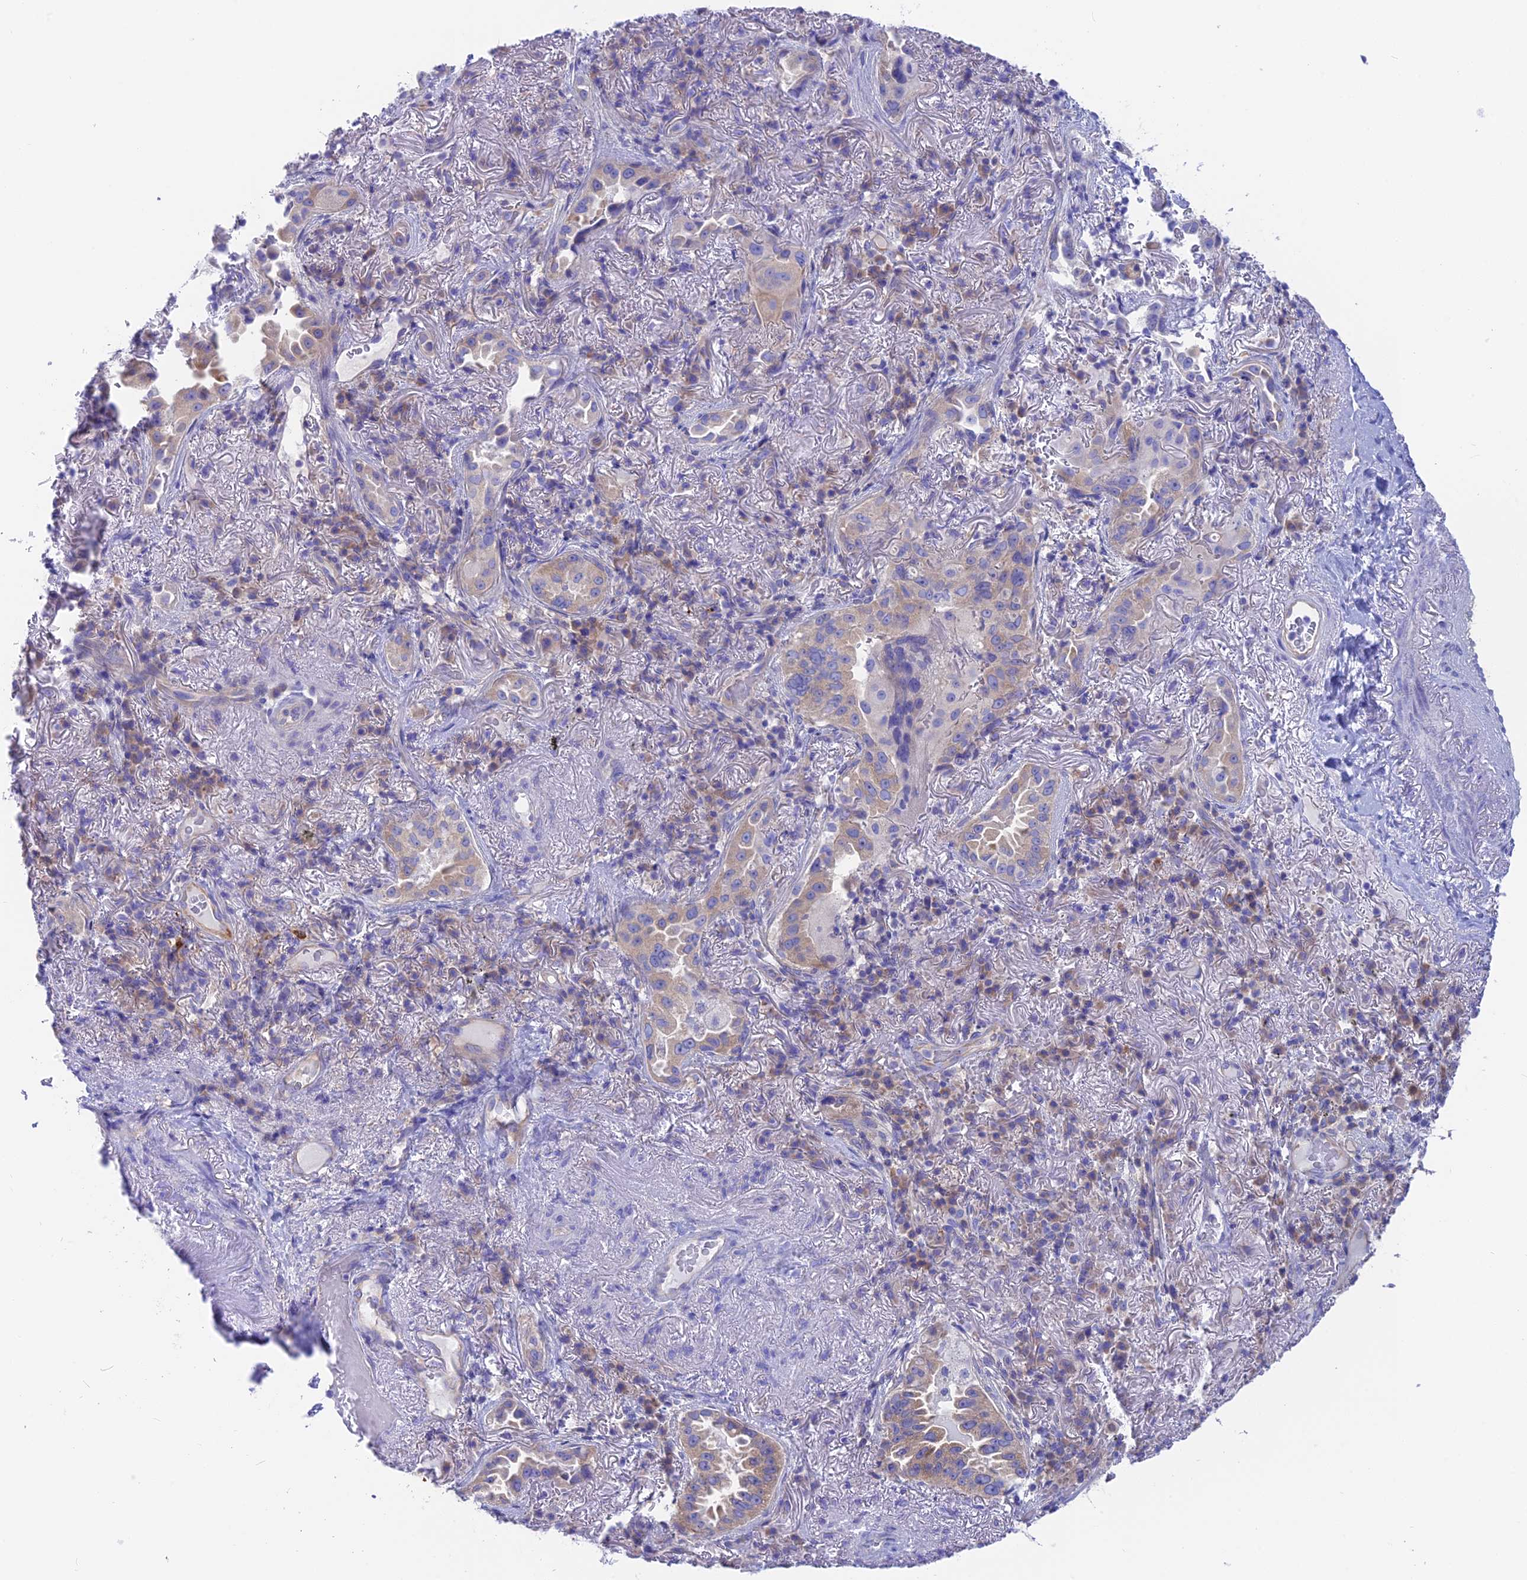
{"staining": {"intensity": "weak", "quantity": "25%-75%", "location": "cytoplasmic/membranous"}, "tissue": "lung cancer", "cell_type": "Tumor cells", "image_type": "cancer", "snomed": [{"axis": "morphology", "description": "Adenocarcinoma, NOS"}, {"axis": "topography", "description": "Lung"}], "caption": "Immunohistochemical staining of lung adenocarcinoma shows low levels of weak cytoplasmic/membranous expression in approximately 25%-75% of tumor cells. The staining was performed using DAB (3,3'-diaminobenzidine), with brown indicating positive protein expression. Nuclei are stained blue with hematoxylin.", "gene": "LZTFL1", "patient": {"sex": "female", "age": 69}}